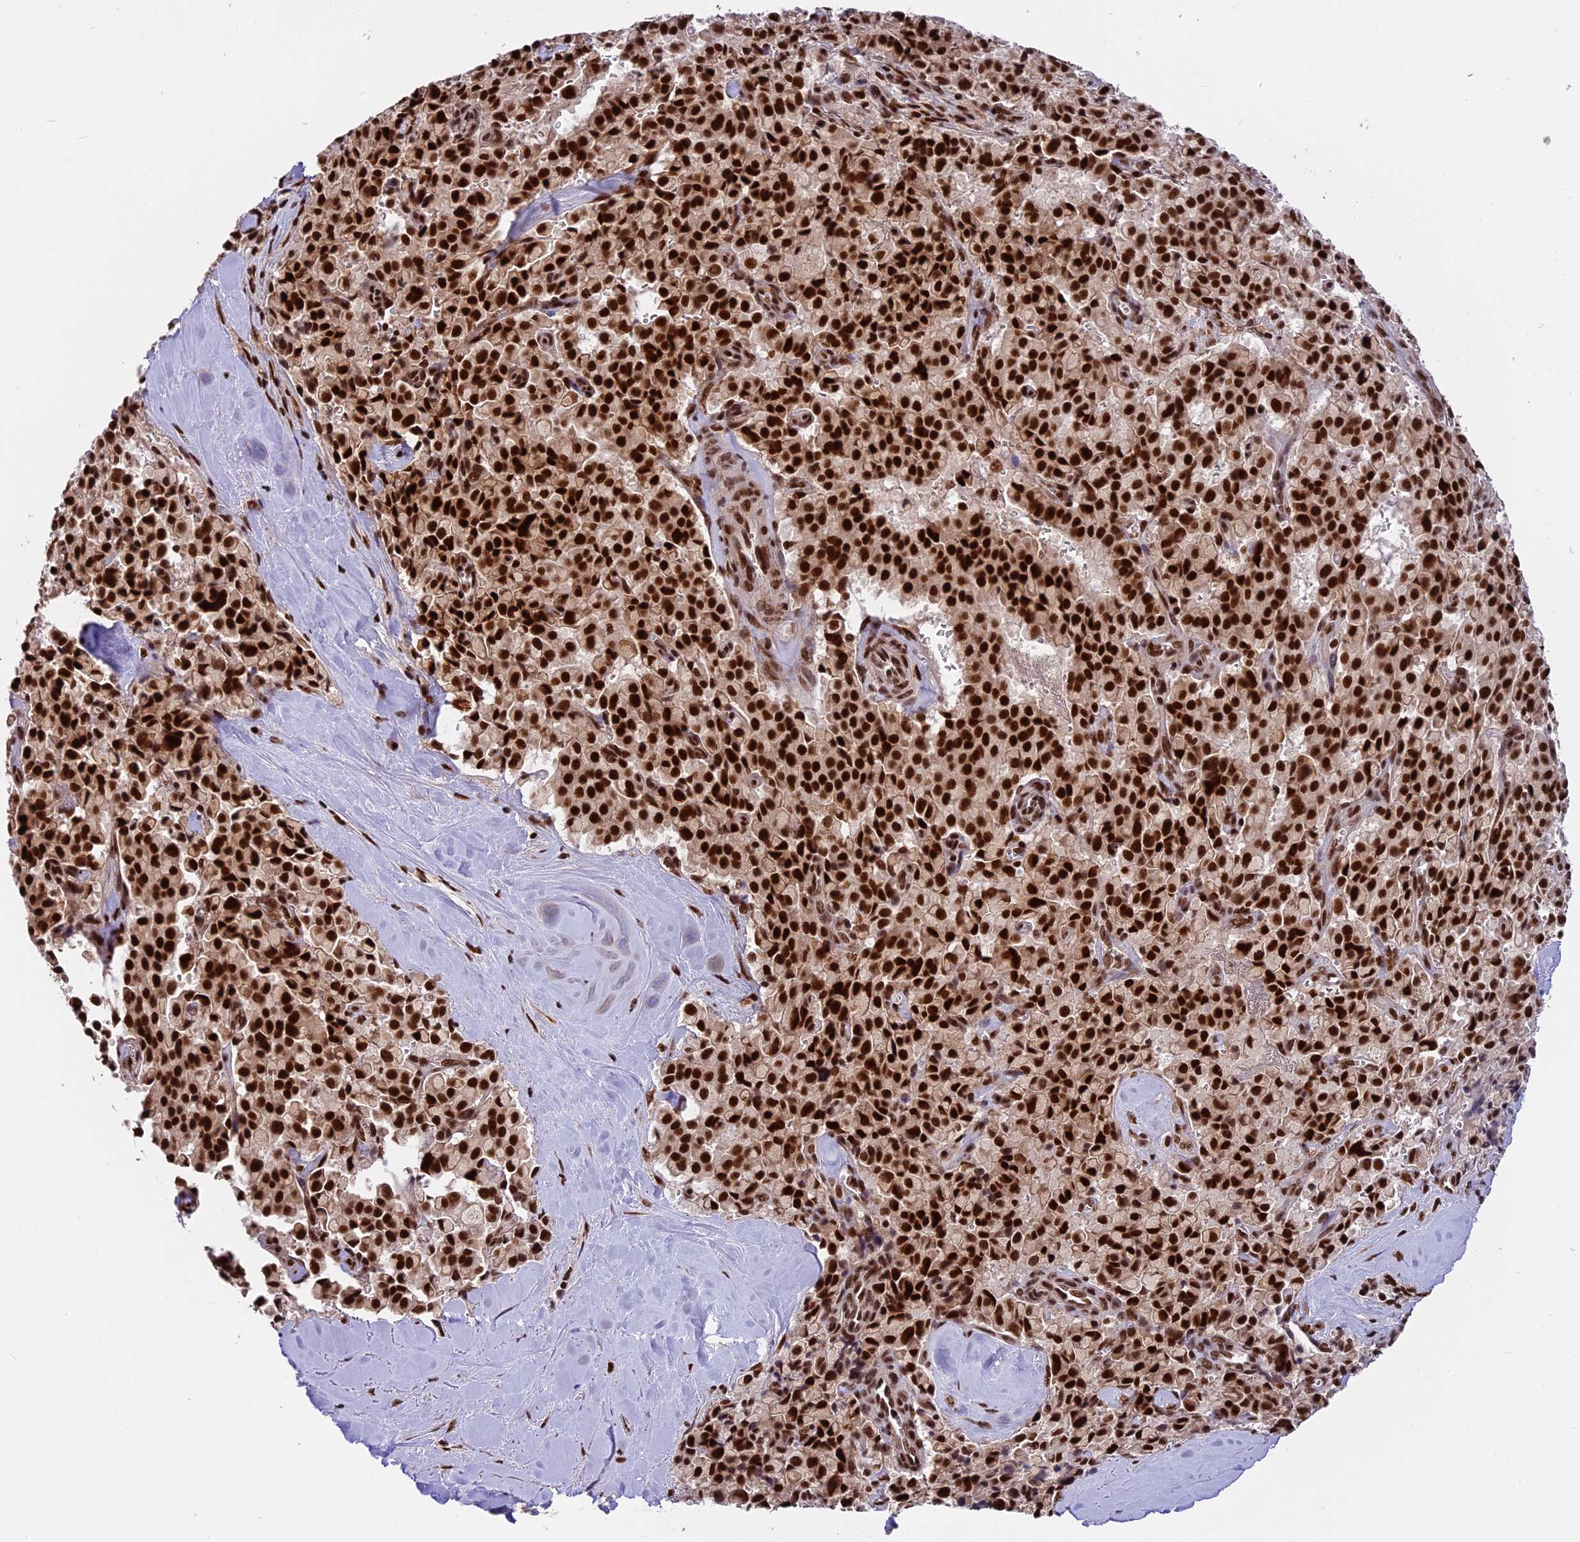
{"staining": {"intensity": "strong", "quantity": ">75%", "location": "nuclear"}, "tissue": "pancreatic cancer", "cell_type": "Tumor cells", "image_type": "cancer", "snomed": [{"axis": "morphology", "description": "Adenocarcinoma, NOS"}, {"axis": "topography", "description": "Pancreas"}], "caption": "Approximately >75% of tumor cells in human pancreatic cancer reveal strong nuclear protein expression as visualized by brown immunohistochemical staining.", "gene": "RAMAC", "patient": {"sex": "male", "age": 65}}